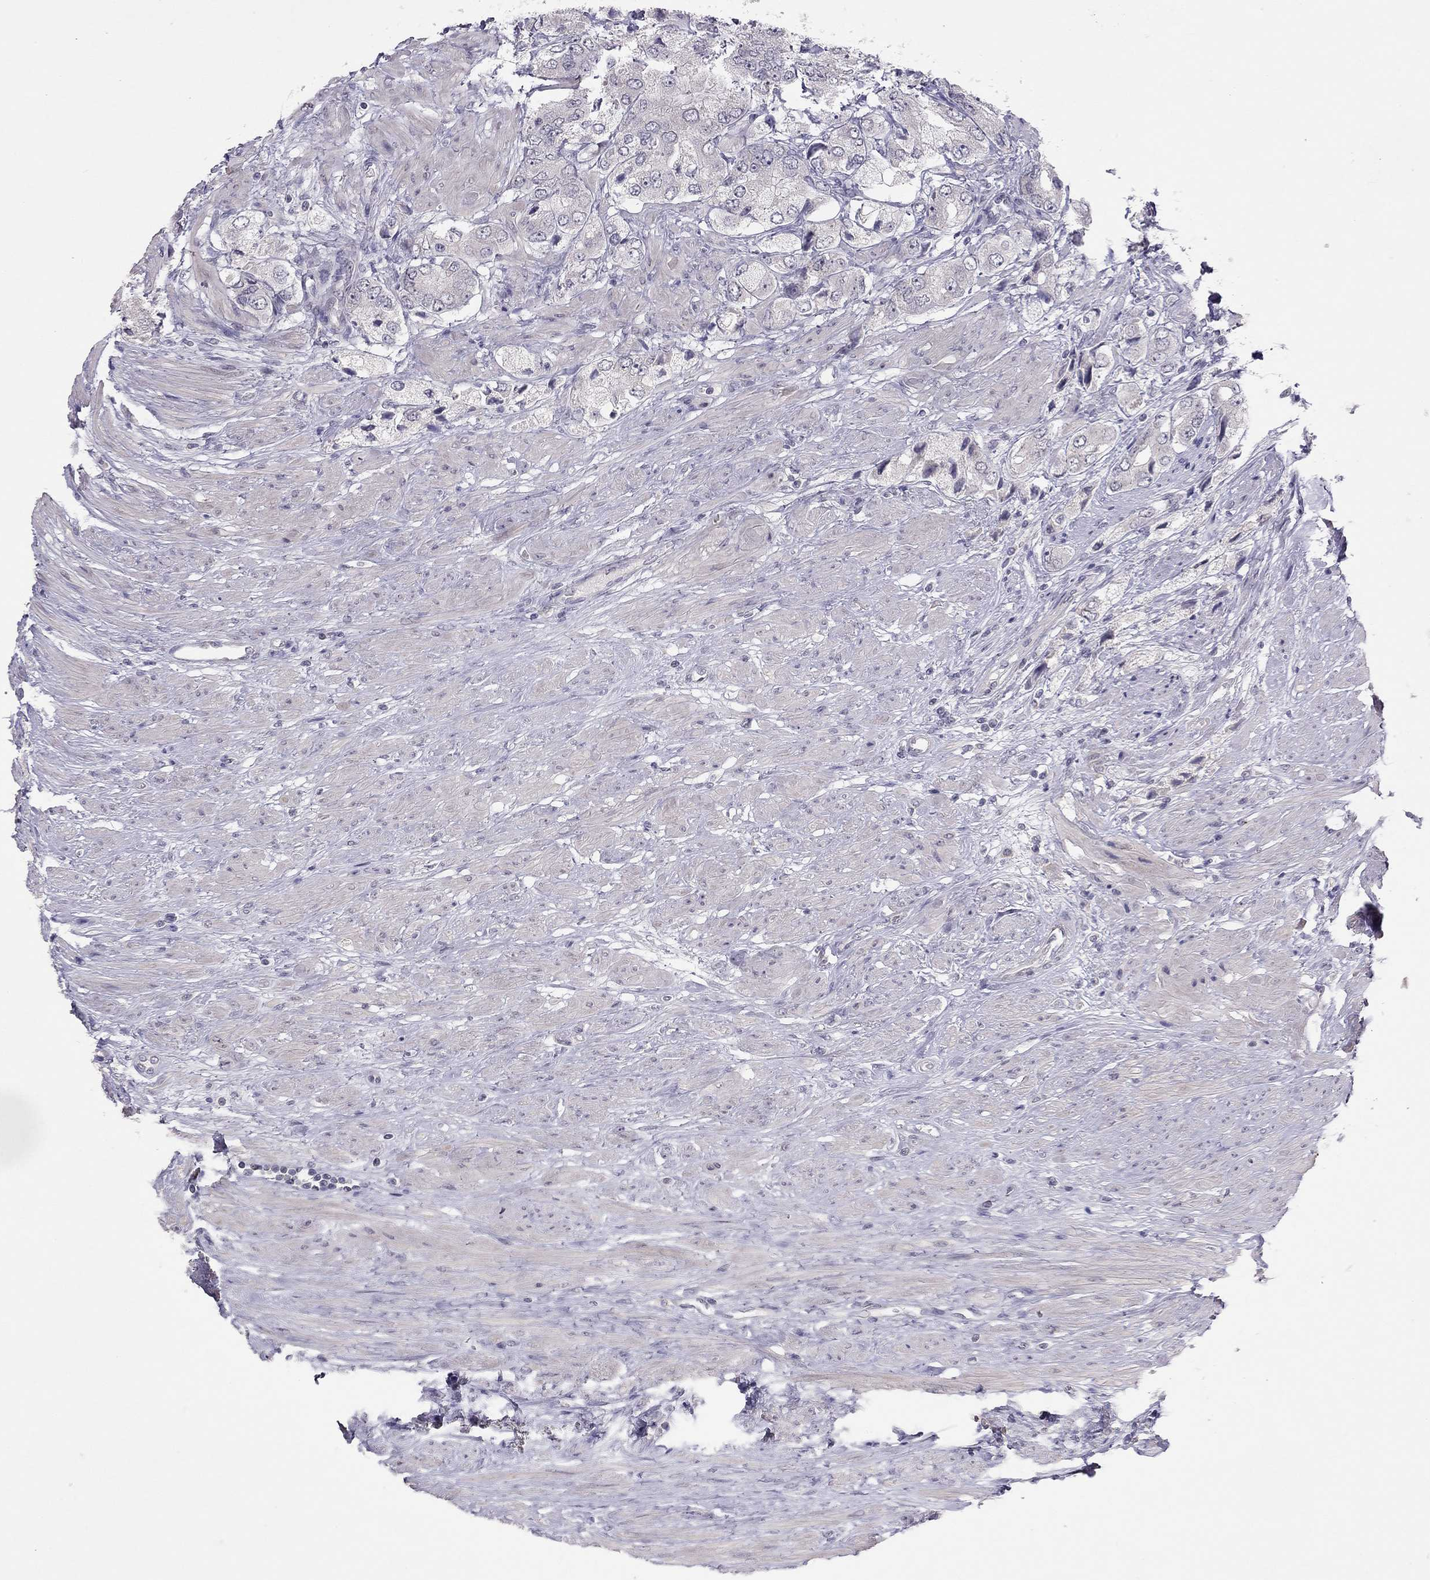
{"staining": {"intensity": "negative", "quantity": "none", "location": "none"}, "tissue": "prostate cancer", "cell_type": "Tumor cells", "image_type": "cancer", "snomed": [{"axis": "morphology", "description": "Adenocarcinoma, Low grade"}, {"axis": "topography", "description": "Prostate"}], "caption": "This photomicrograph is of prostate cancer stained with IHC to label a protein in brown with the nuclei are counter-stained blue. There is no expression in tumor cells. (DAB IHC visualized using brightfield microscopy, high magnification).", "gene": "ADORA2A", "patient": {"sex": "male", "age": 69}}